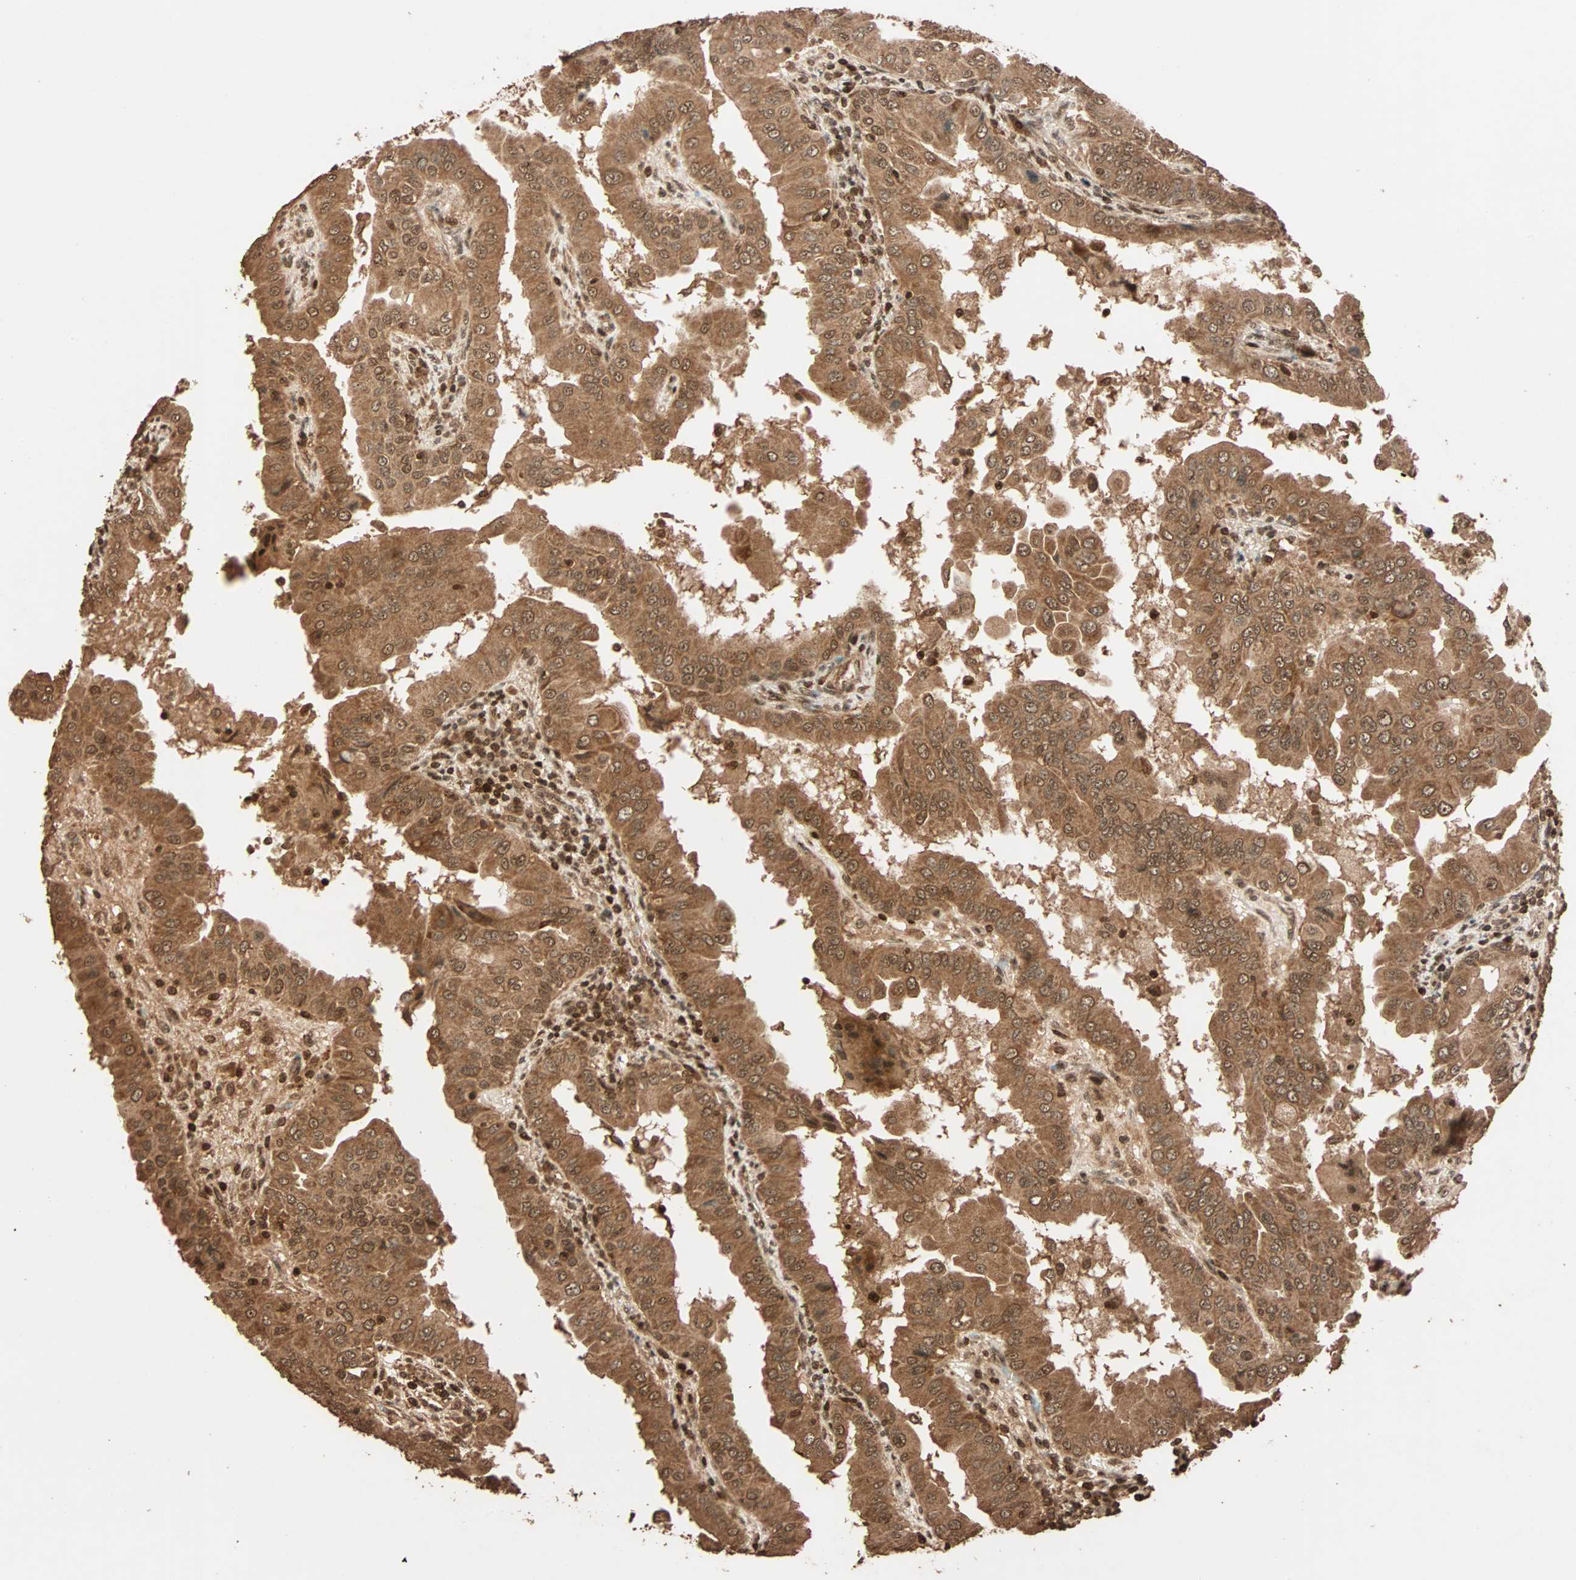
{"staining": {"intensity": "moderate", "quantity": ">75%", "location": "cytoplasmic/membranous"}, "tissue": "thyroid cancer", "cell_type": "Tumor cells", "image_type": "cancer", "snomed": [{"axis": "morphology", "description": "Papillary adenocarcinoma, NOS"}, {"axis": "topography", "description": "Thyroid gland"}], "caption": "Papillary adenocarcinoma (thyroid) was stained to show a protein in brown. There is medium levels of moderate cytoplasmic/membranous positivity in about >75% of tumor cells. Nuclei are stained in blue.", "gene": "ALKBH5", "patient": {"sex": "male", "age": 33}}